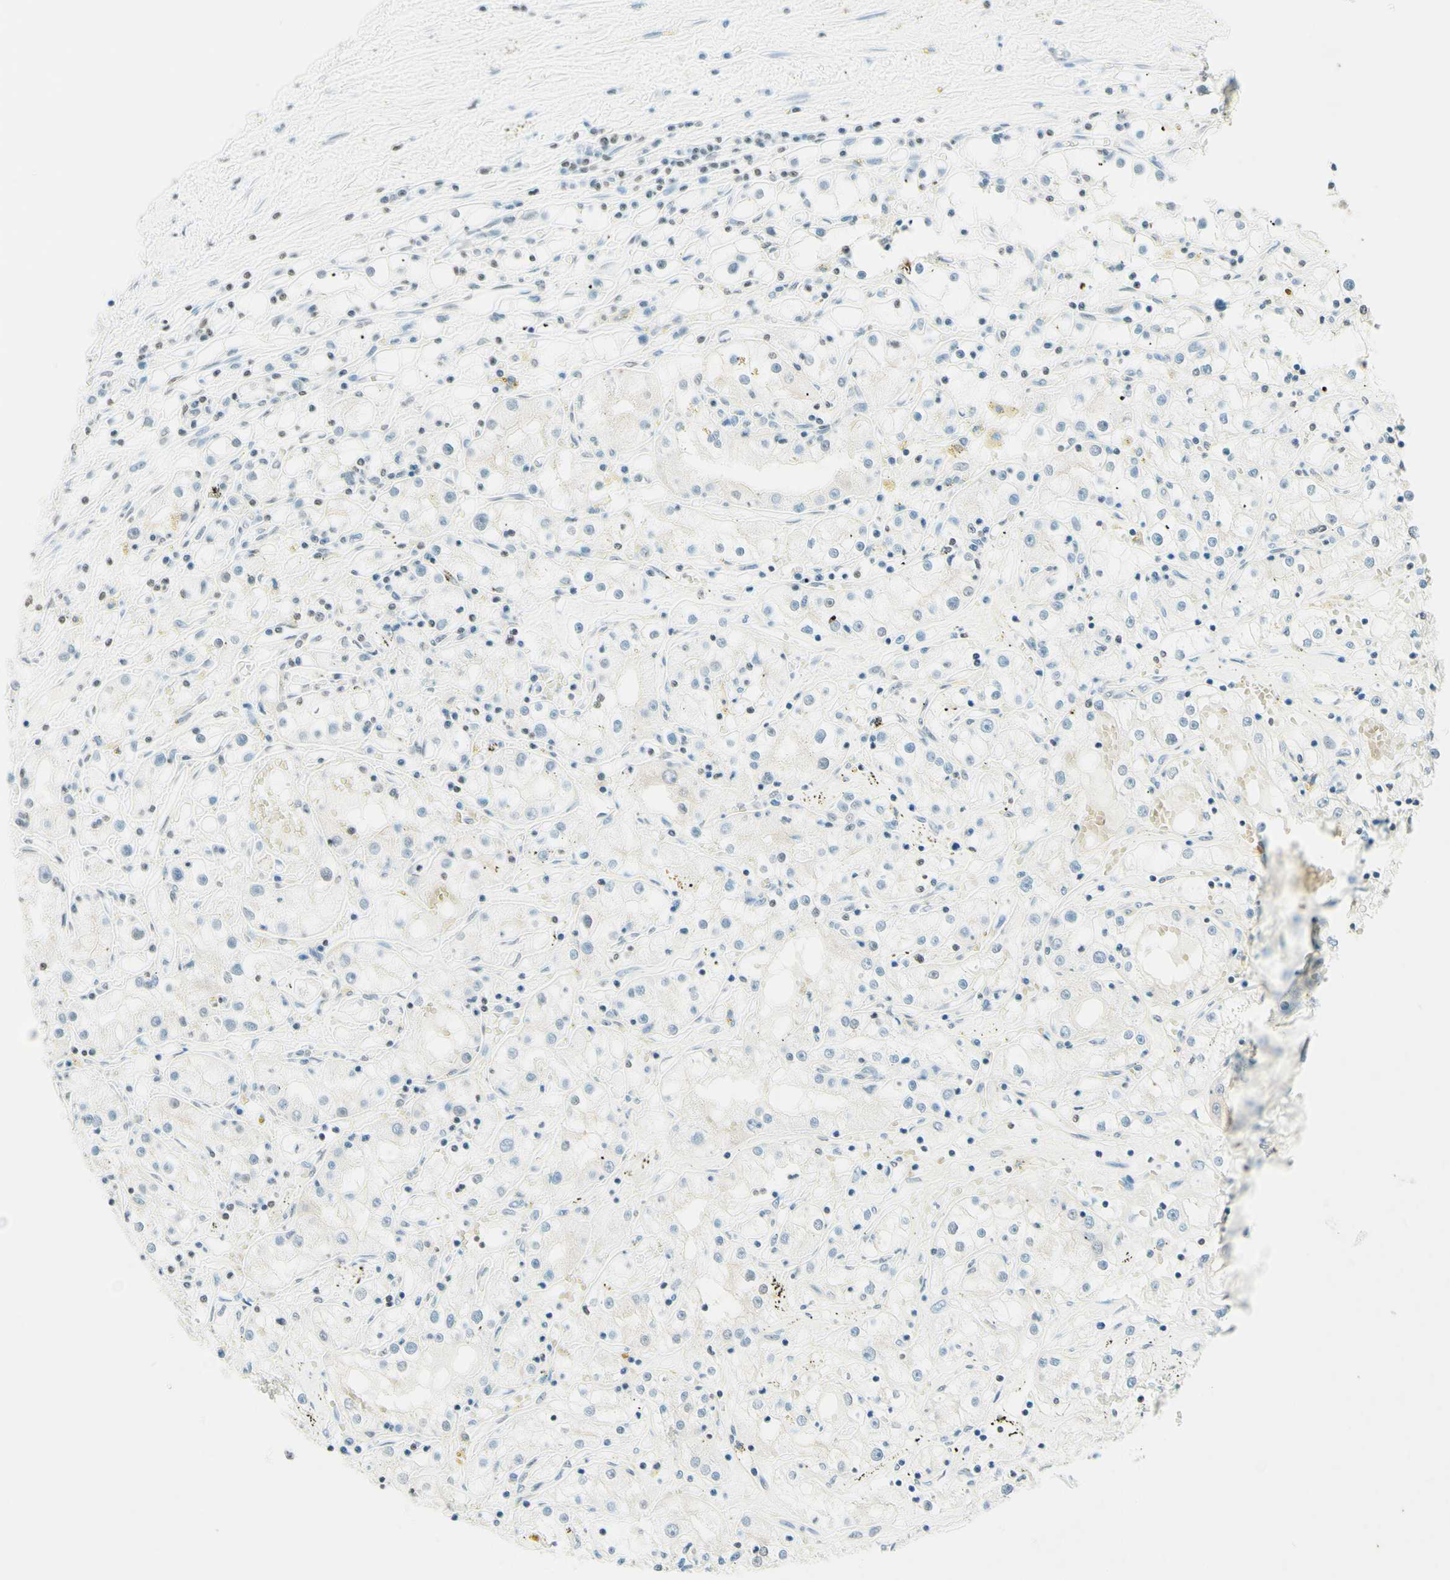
{"staining": {"intensity": "weak", "quantity": "<25%", "location": "nuclear"}, "tissue": "renal cancer", "cell_type": "Tumor cells", "image_type": "cancer", "snomed": [{"axis": "morphology", "description": "Adenocarcinoma, NOS"}, {"axis": "topography", "description": "Kidney"}], "caption": "This is an immunohistochemistry image of renal adenocarcinoma. There is no expression in tumor cells.", "gene": "MSH2", "patient": {"sex": "male", "age": 56}}